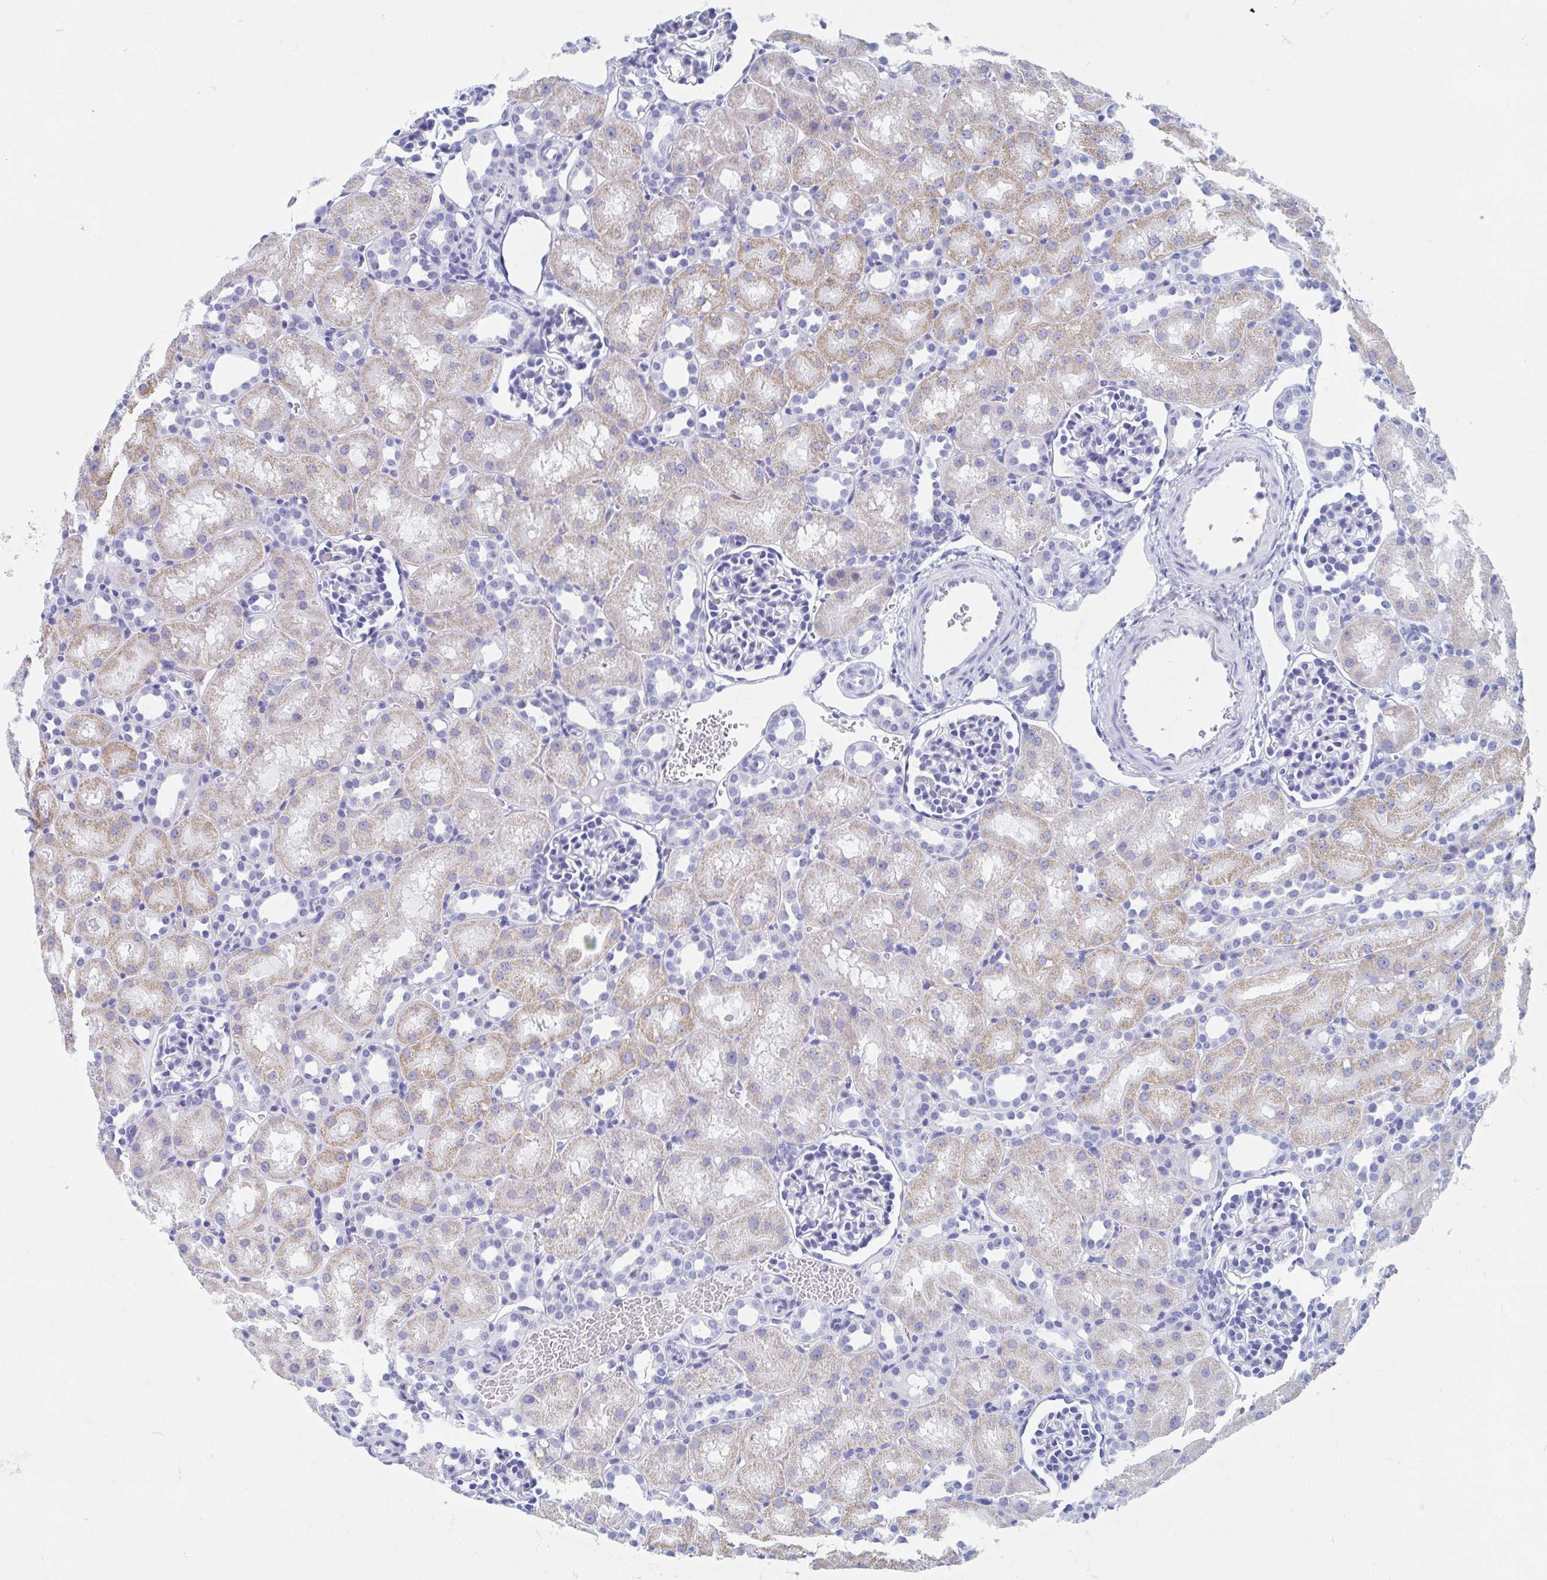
{"staining": {"intensity": "negative", "quantity": "none", "location": "none"}, "tissue": "kidney", "cell_type": "Cells in glomeruli", "image_type": "normal", "snomed": [{"axis": "morphology", "description": "Normal tissue, NOS"}, {"axis": "topography", "description": "Kidney"}], "caption": "High magnification brightfield microscopy of unremarkable kidney stained with DAB (brown) and counterstained with hematoxylin (blue): cells in glomeruli show no significant staining. The staining was performed using DAB (3,3'-diaminobenzidine) to visualize the protein expression in brown, while the nuclei were stained in blue with hematoxylin (Magnification: 20x).", "gene": "C10orf53", "patient": {"sex": "male", "age": 1}}